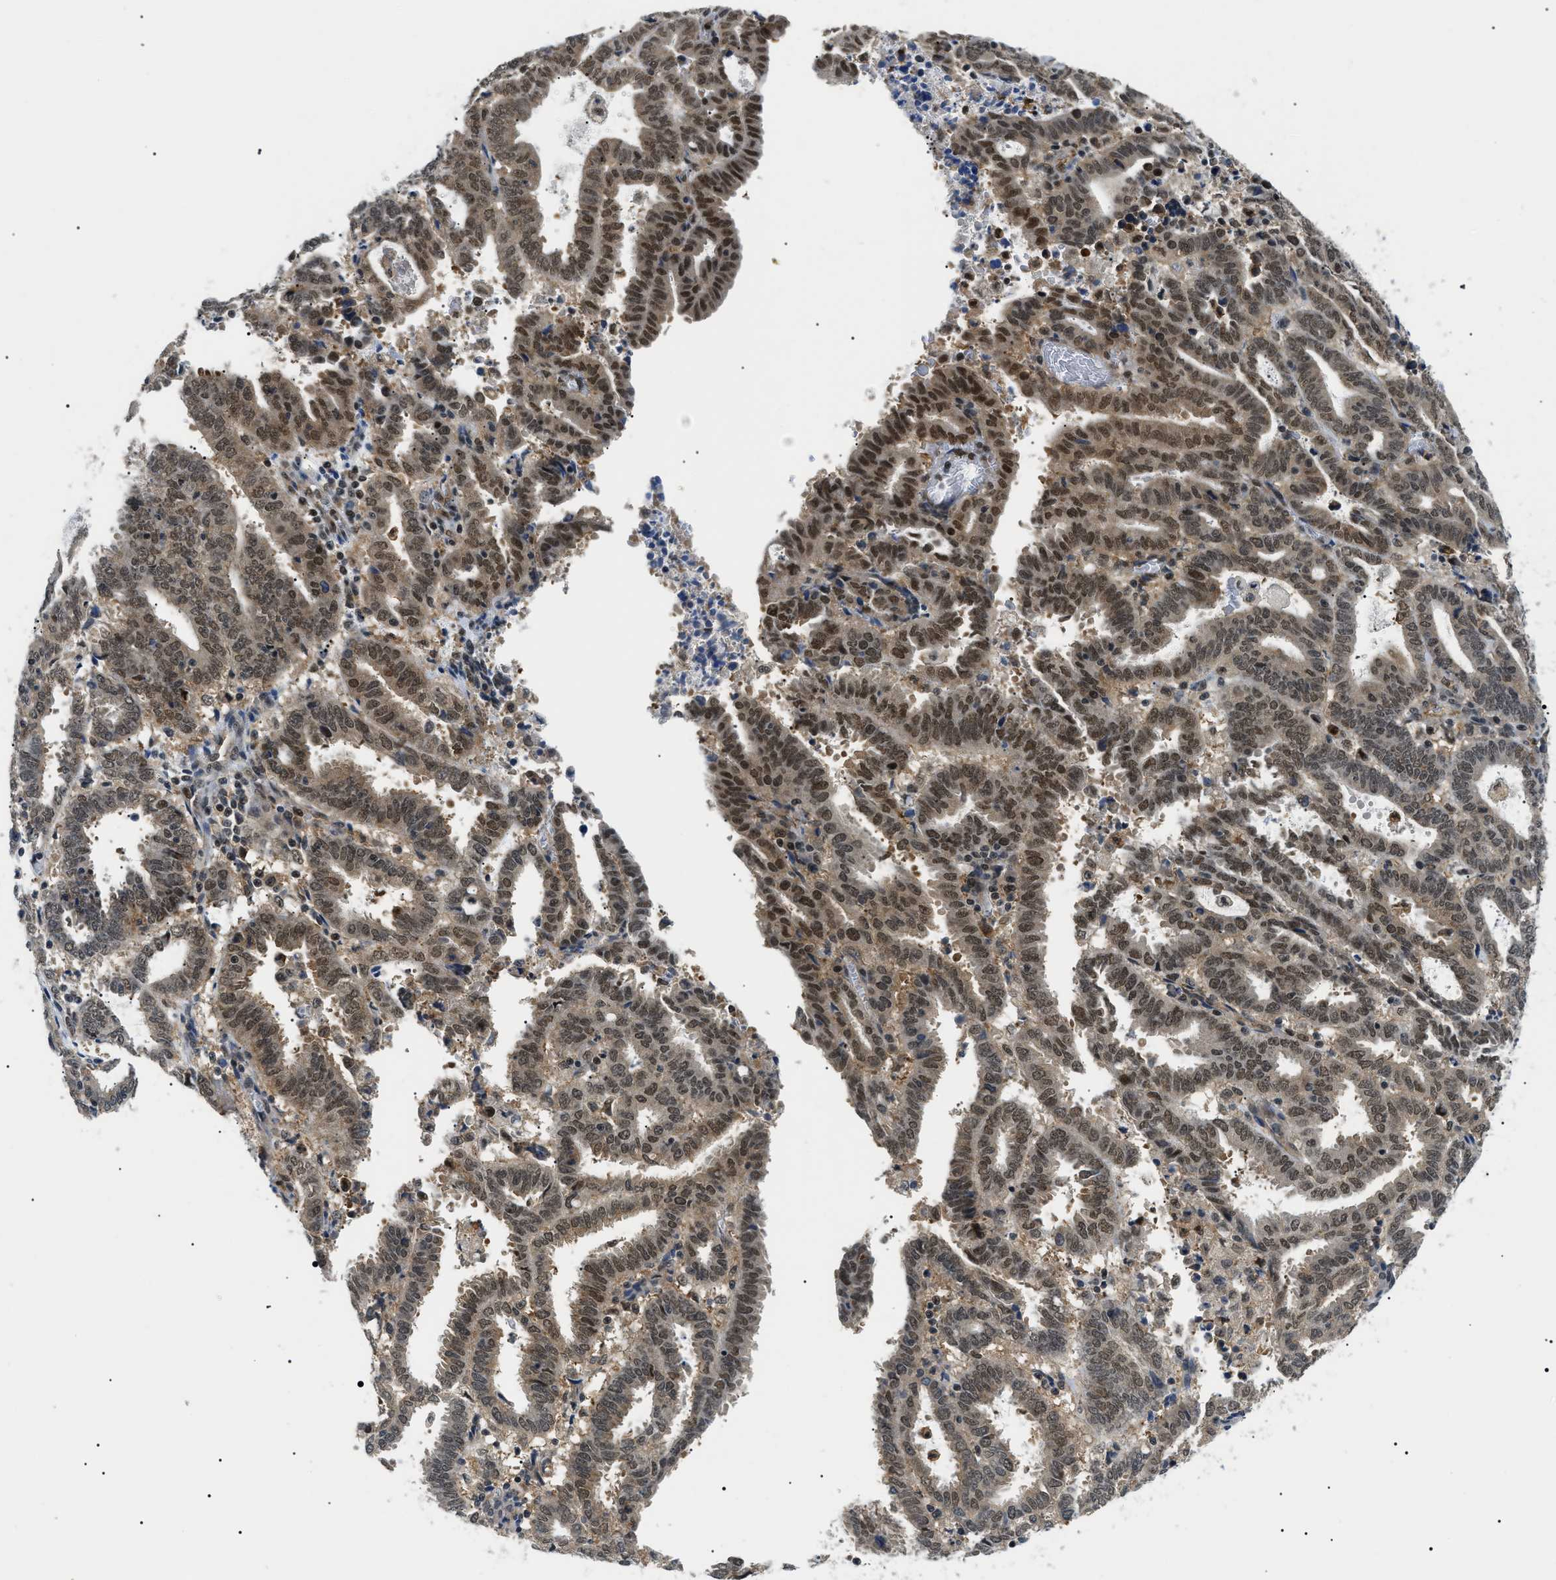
{"staining": {"intensity": "strong", "quantity": ">75%", "location": "cytoplasmic/membranous,nuclear"}, "tissue": "endometrial cancer", "cell_type": "Tumor cells", "image_type": "cancer", "snomed": [{"axis": "morphology", "description": "Adenocarcinoma, NOS"}, {"axis": "topography", "description": "Uterus"}], "caption": "Adenocarcinoma (endometrial) stained for a protein shows strong cytoplasmic/membranous and nuclear positivity in tumor cells. (Brightfield microscopy of DAB IHC at high magnification).", "gene": "RBM15", "patient": {"sex": "female", "age": 83}}